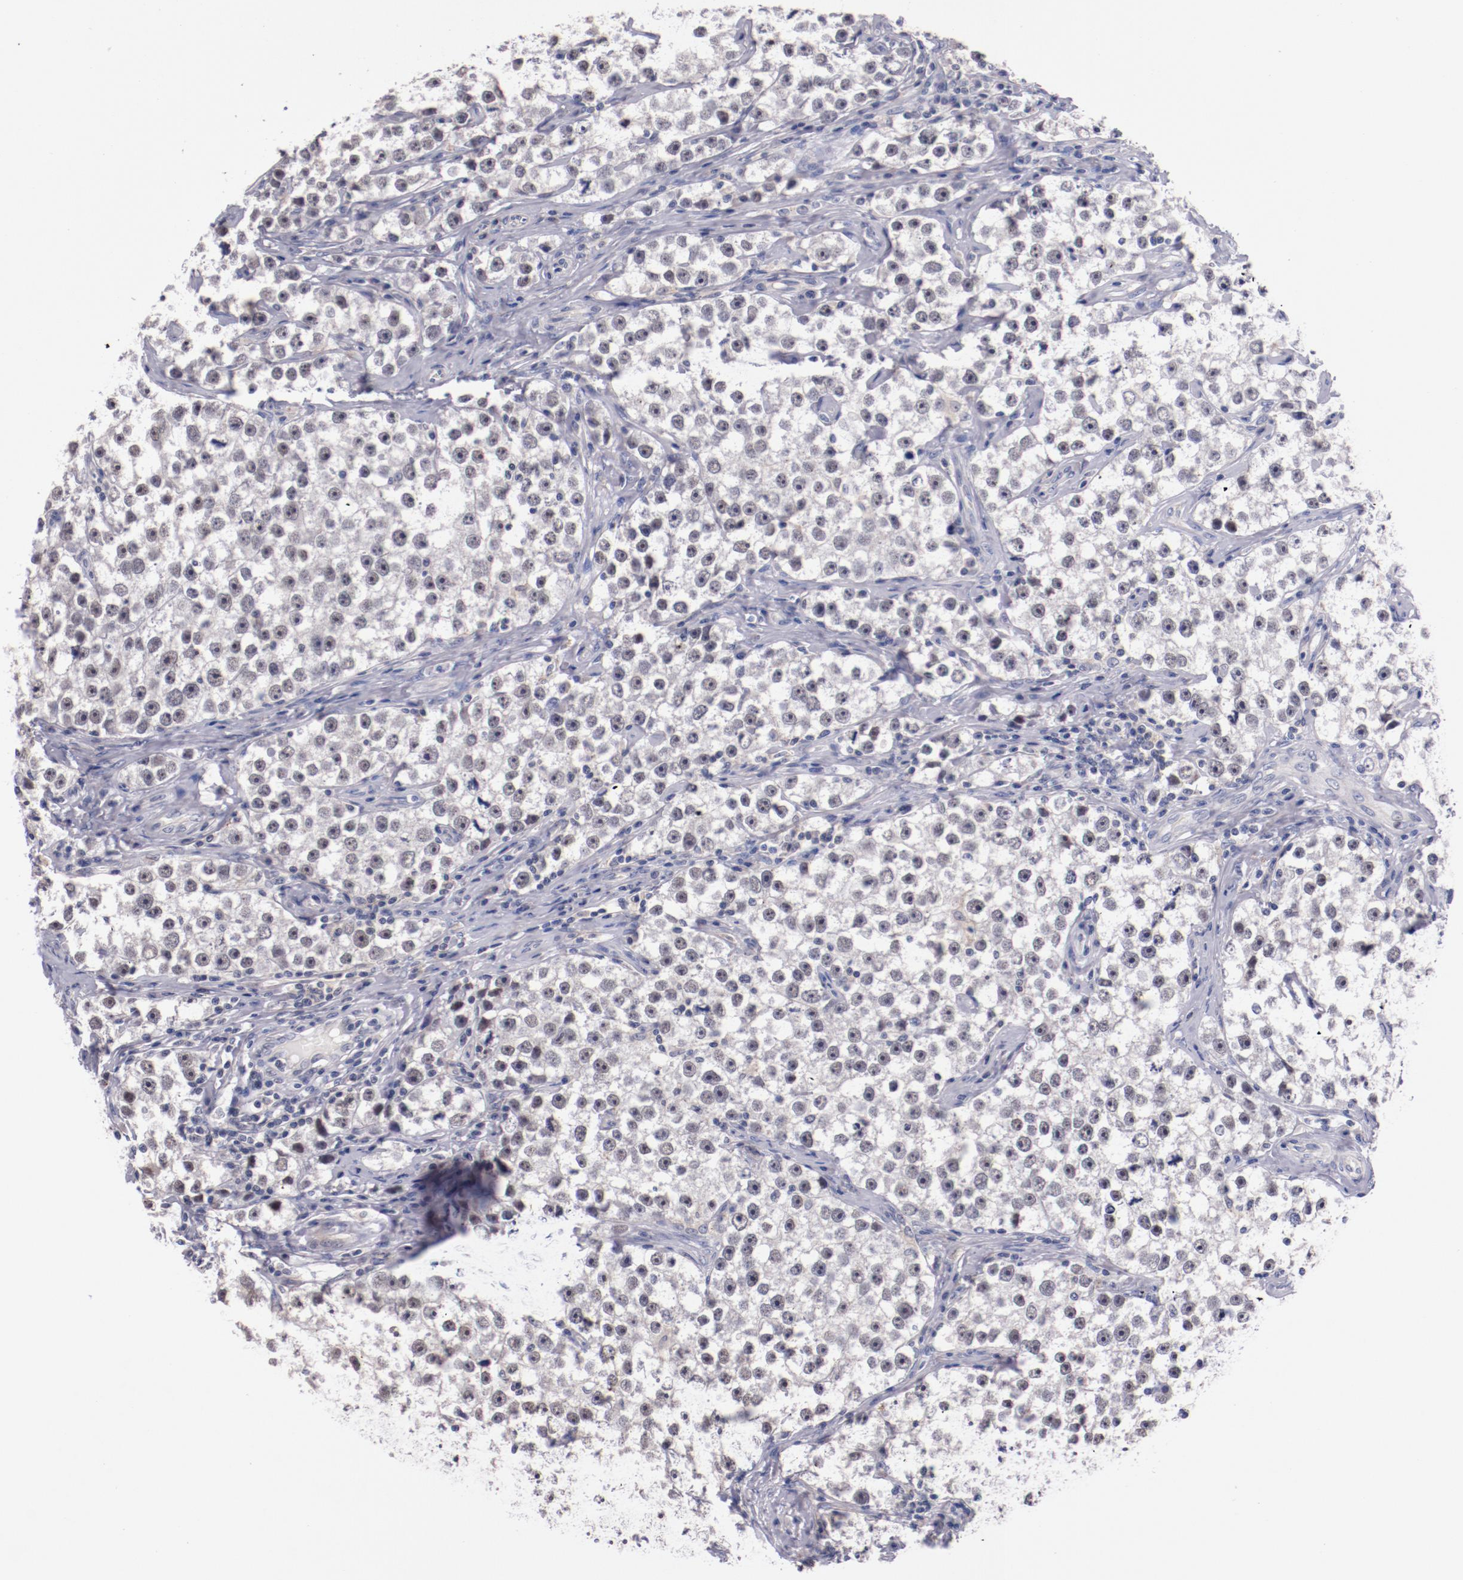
{"staining": {"intensity": "negative", "quantity": "none", "location": "none"}, "tissue": "testis cancer", "cell_type": "Tumor cells", "image_type": "cancer", "snomed": [{"axis": "morphology", "description": "Seminoma, NOS"}, {"axis": "topography", "description": "Testis"}], "caption": "DAB (3,3'-diaminobenzidine) immunohistochemical staining of testis seminoma shows no significant positivity in tumor cells.", "gene": "SYP", "patient": {"sex": "male", "age": 32}}